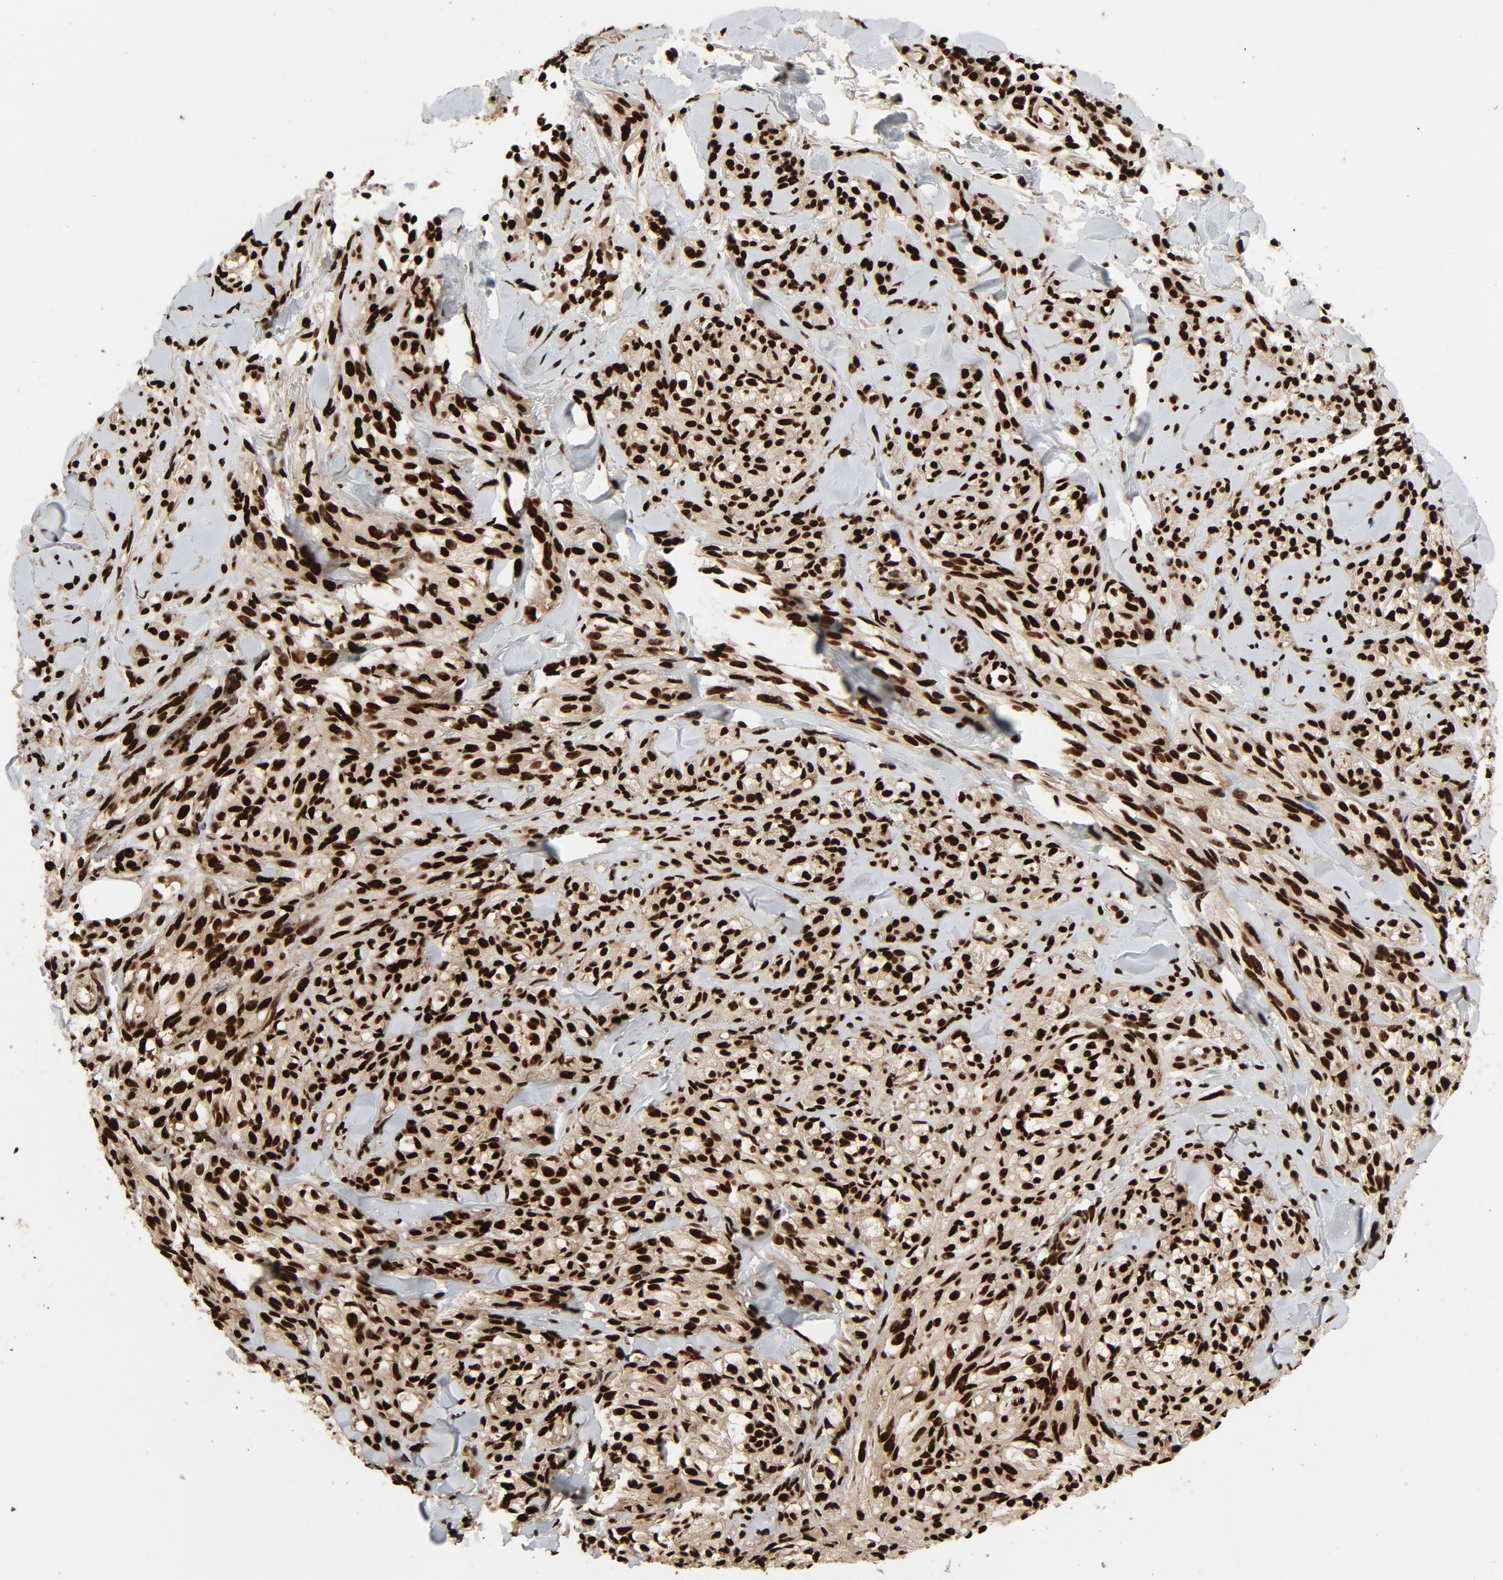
{"staining": {"intensity": "strong", "quantity": ">75%", "location": "nuclear"}, "tissue": "melanoma", "cell_type": "Tumor cells", "image_type": "cancer", "snomed": [{"axis": "morphology", "description": "Malignant melanoma, Metastatic site"}, {"axis": "topography", "description": "Skin"}], "caption": "This is an image of immunohistochemistry (IHC) staining of malignant melanoma (metastatic site), which shows strong staining in the nuclear of tumor cells.", "gene": "TP53BP1", "patient": {"sex": "female", "age": 66}}